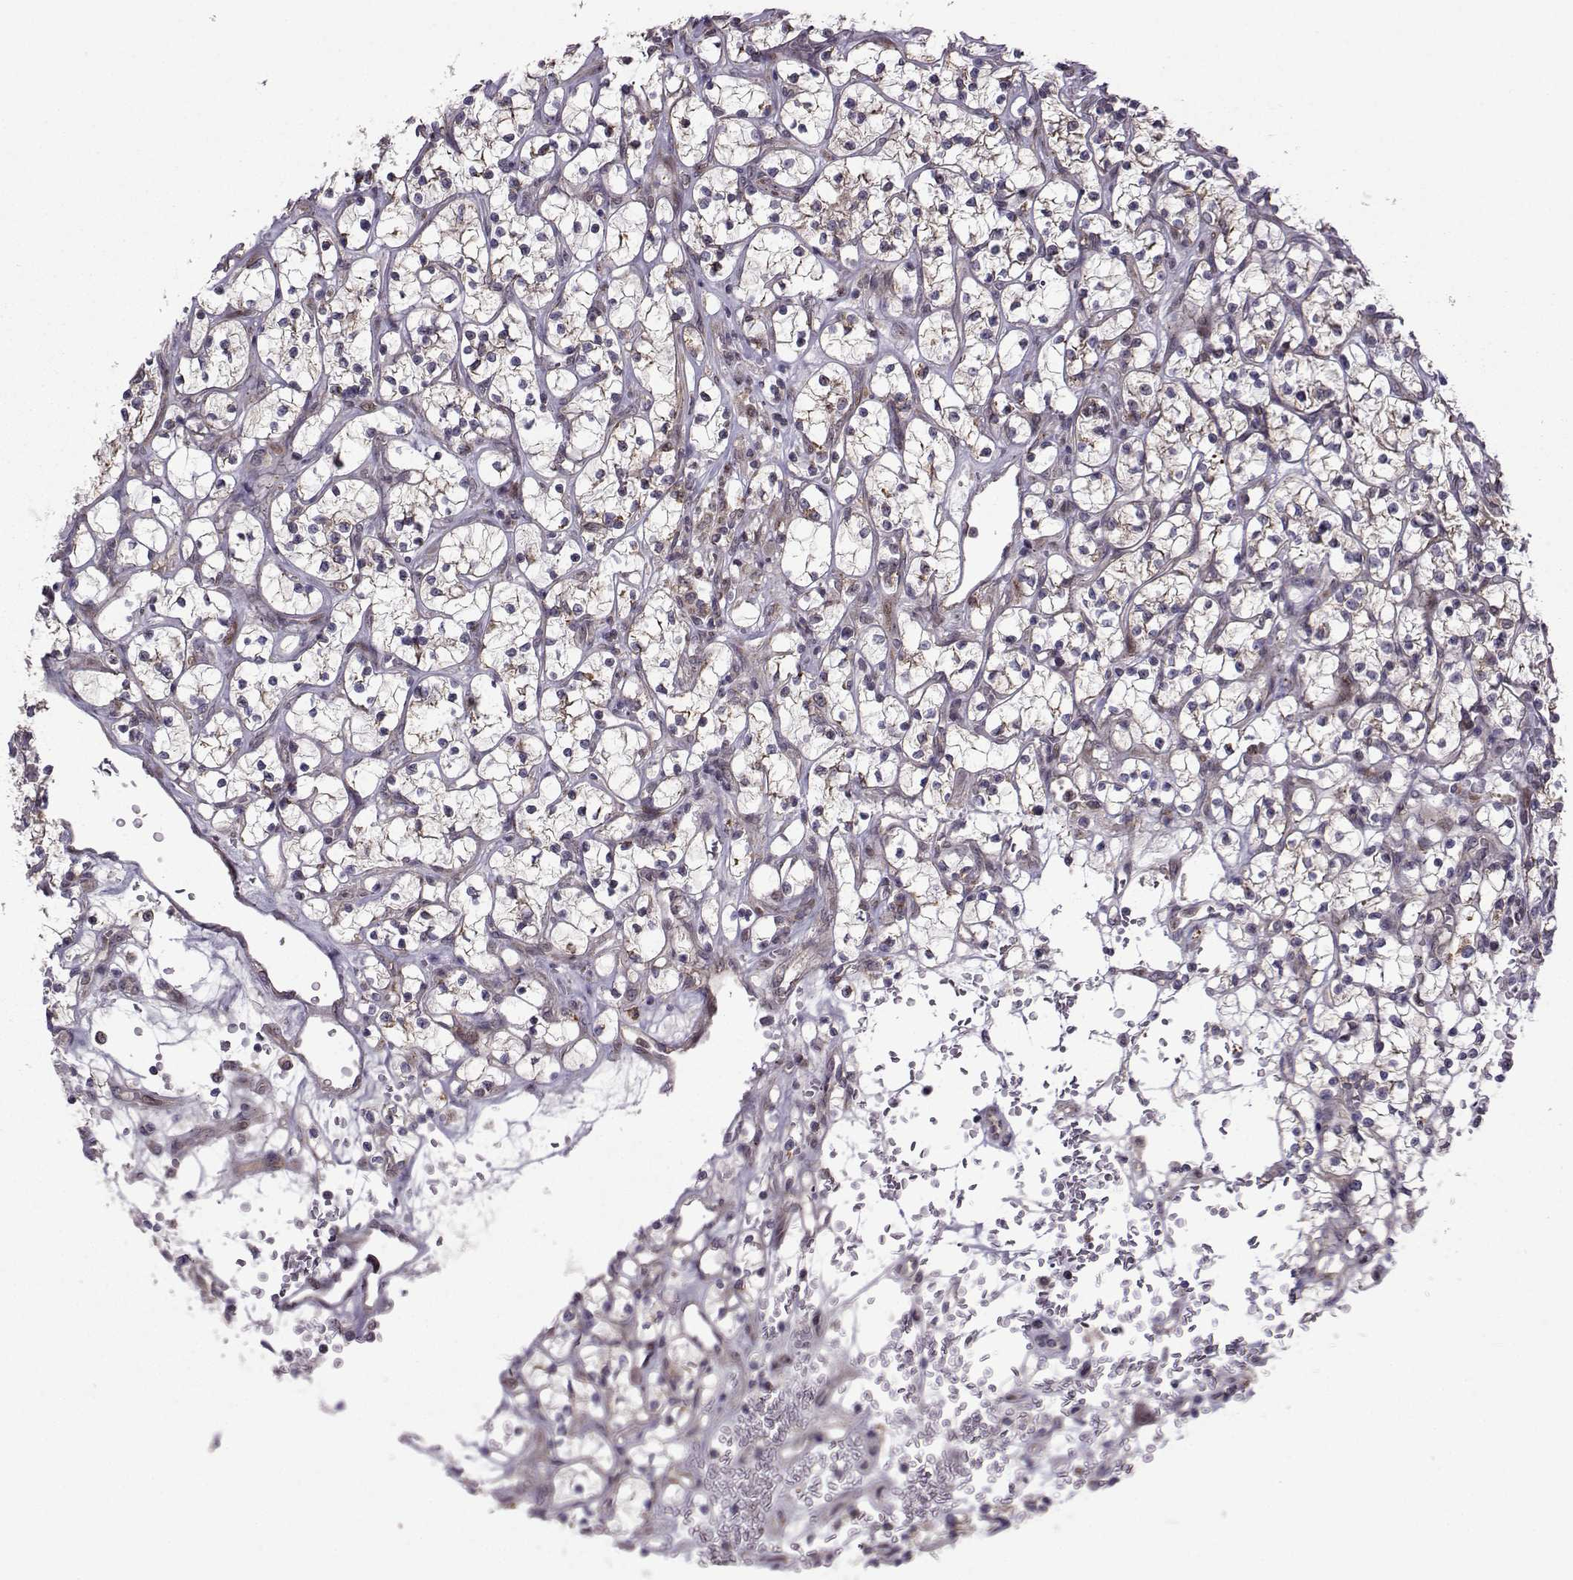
{"staining": {"intensity": "moderate", "quantity": "<25%", "location": "cytoplasmic/membranous"}, "tissue": "renal cancer", "cell_type": "Tumor cells", "image_type": "cancer", "snomed": [{"axis": "morphology", "description": "Adenocarcinoma, NOS"}, {"axis": "topography", "description": "Kidney"}], "caption": "Human renal adenocarcinoma stained for a protein (brown) reveals moderate cytoplasmic/membranous positive expression in approximately <25% of tumor cells.", "gene": "NECAB3", "patient": {"sex": "female", "age": 64}}